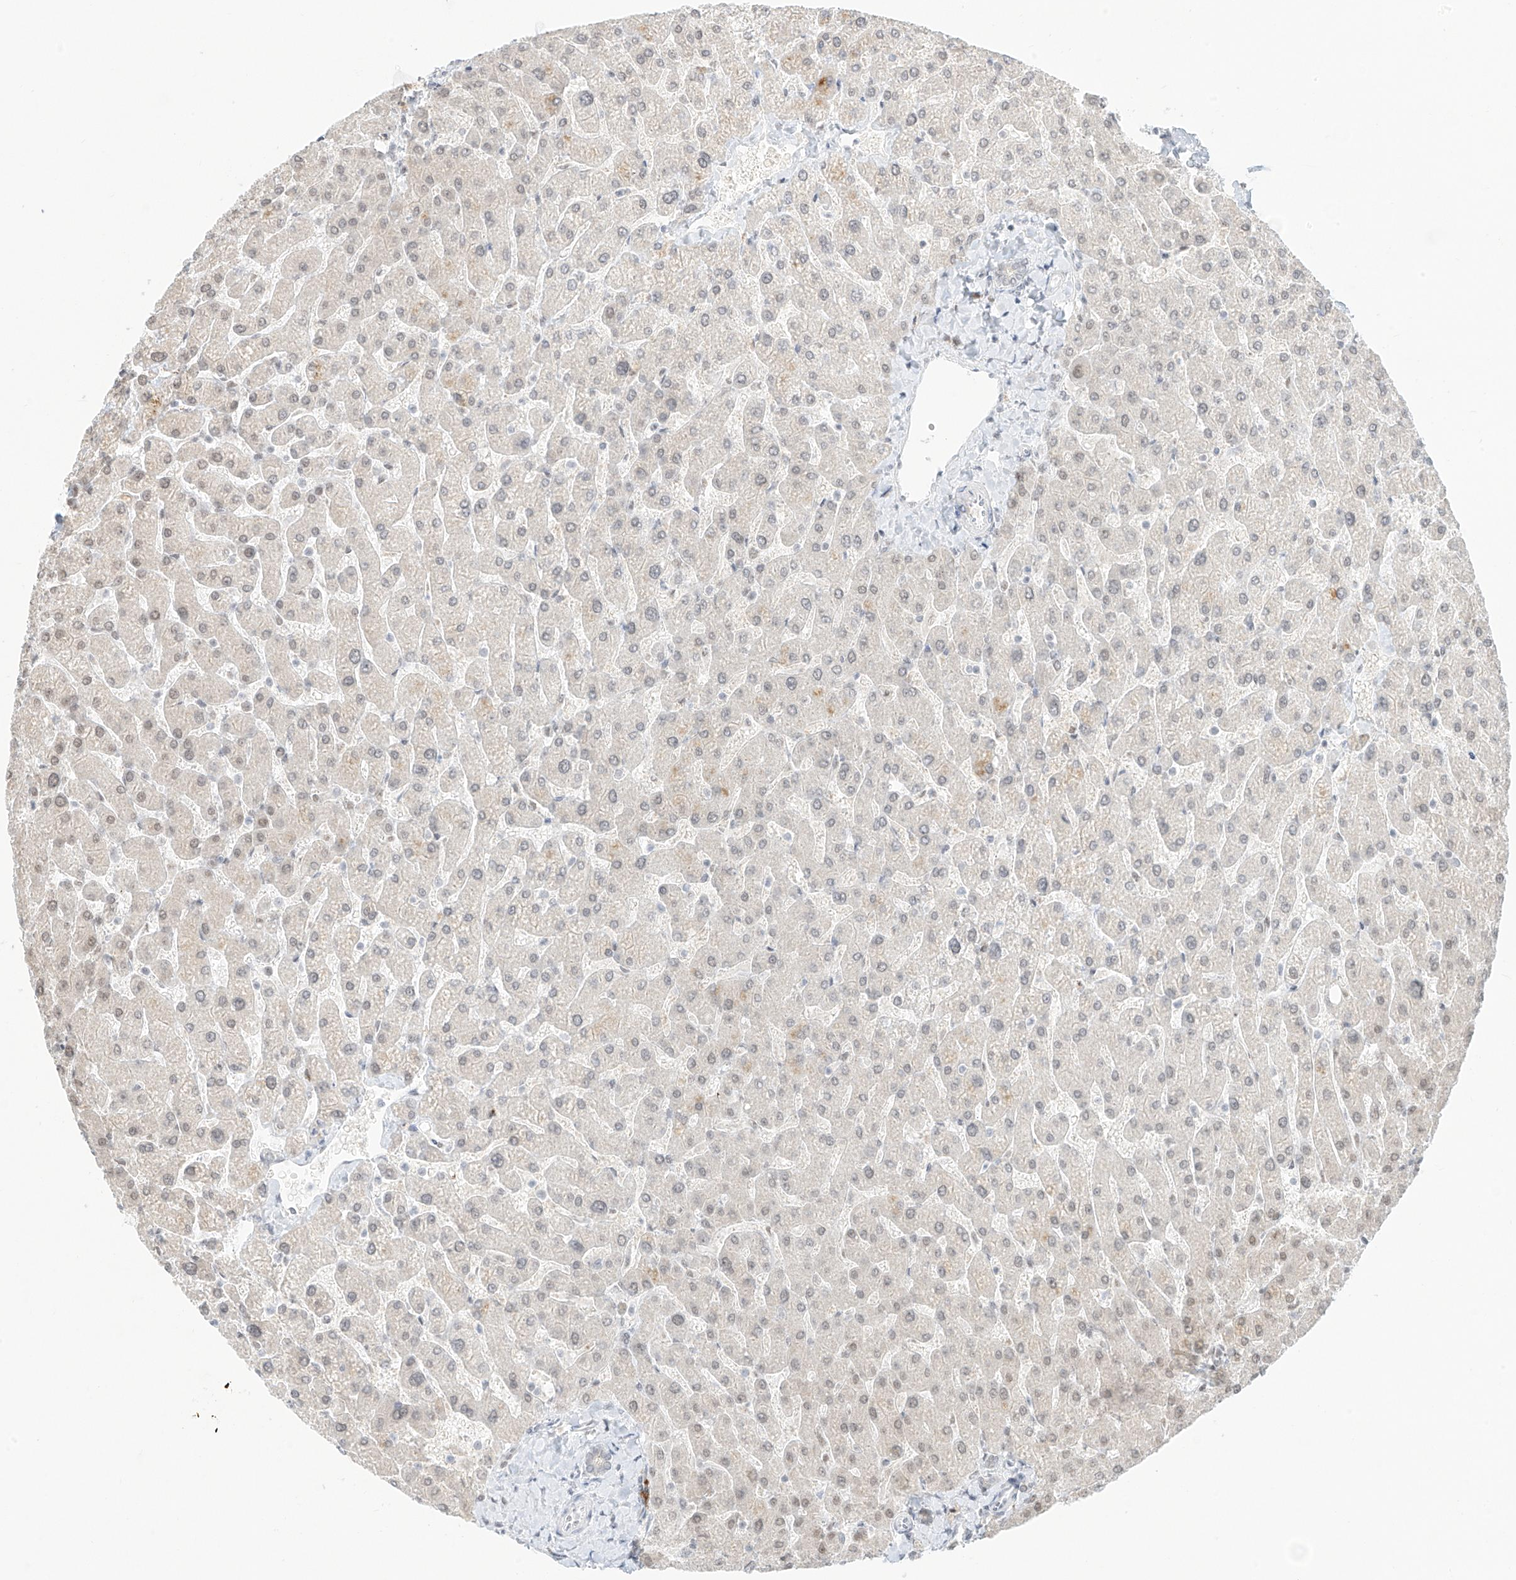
{"staining": {"intensity": "negative", "quantity": "none", "location": "none"}, "tissue": "liver", "cell_type": "Cholangiocytes", "image_type": "normal", "snomed": [{"axis": "morphology", "description": "Normal tissue, NOS"}, {"axis": "topography", "description": "Liver"}], "caption": "Immunohistochemical staining of unremarkable liver demonstrates no significant expression in cholangiocytes.", "gene": "SUPT5H", "patient": {"sex": "male", "age": 55}}